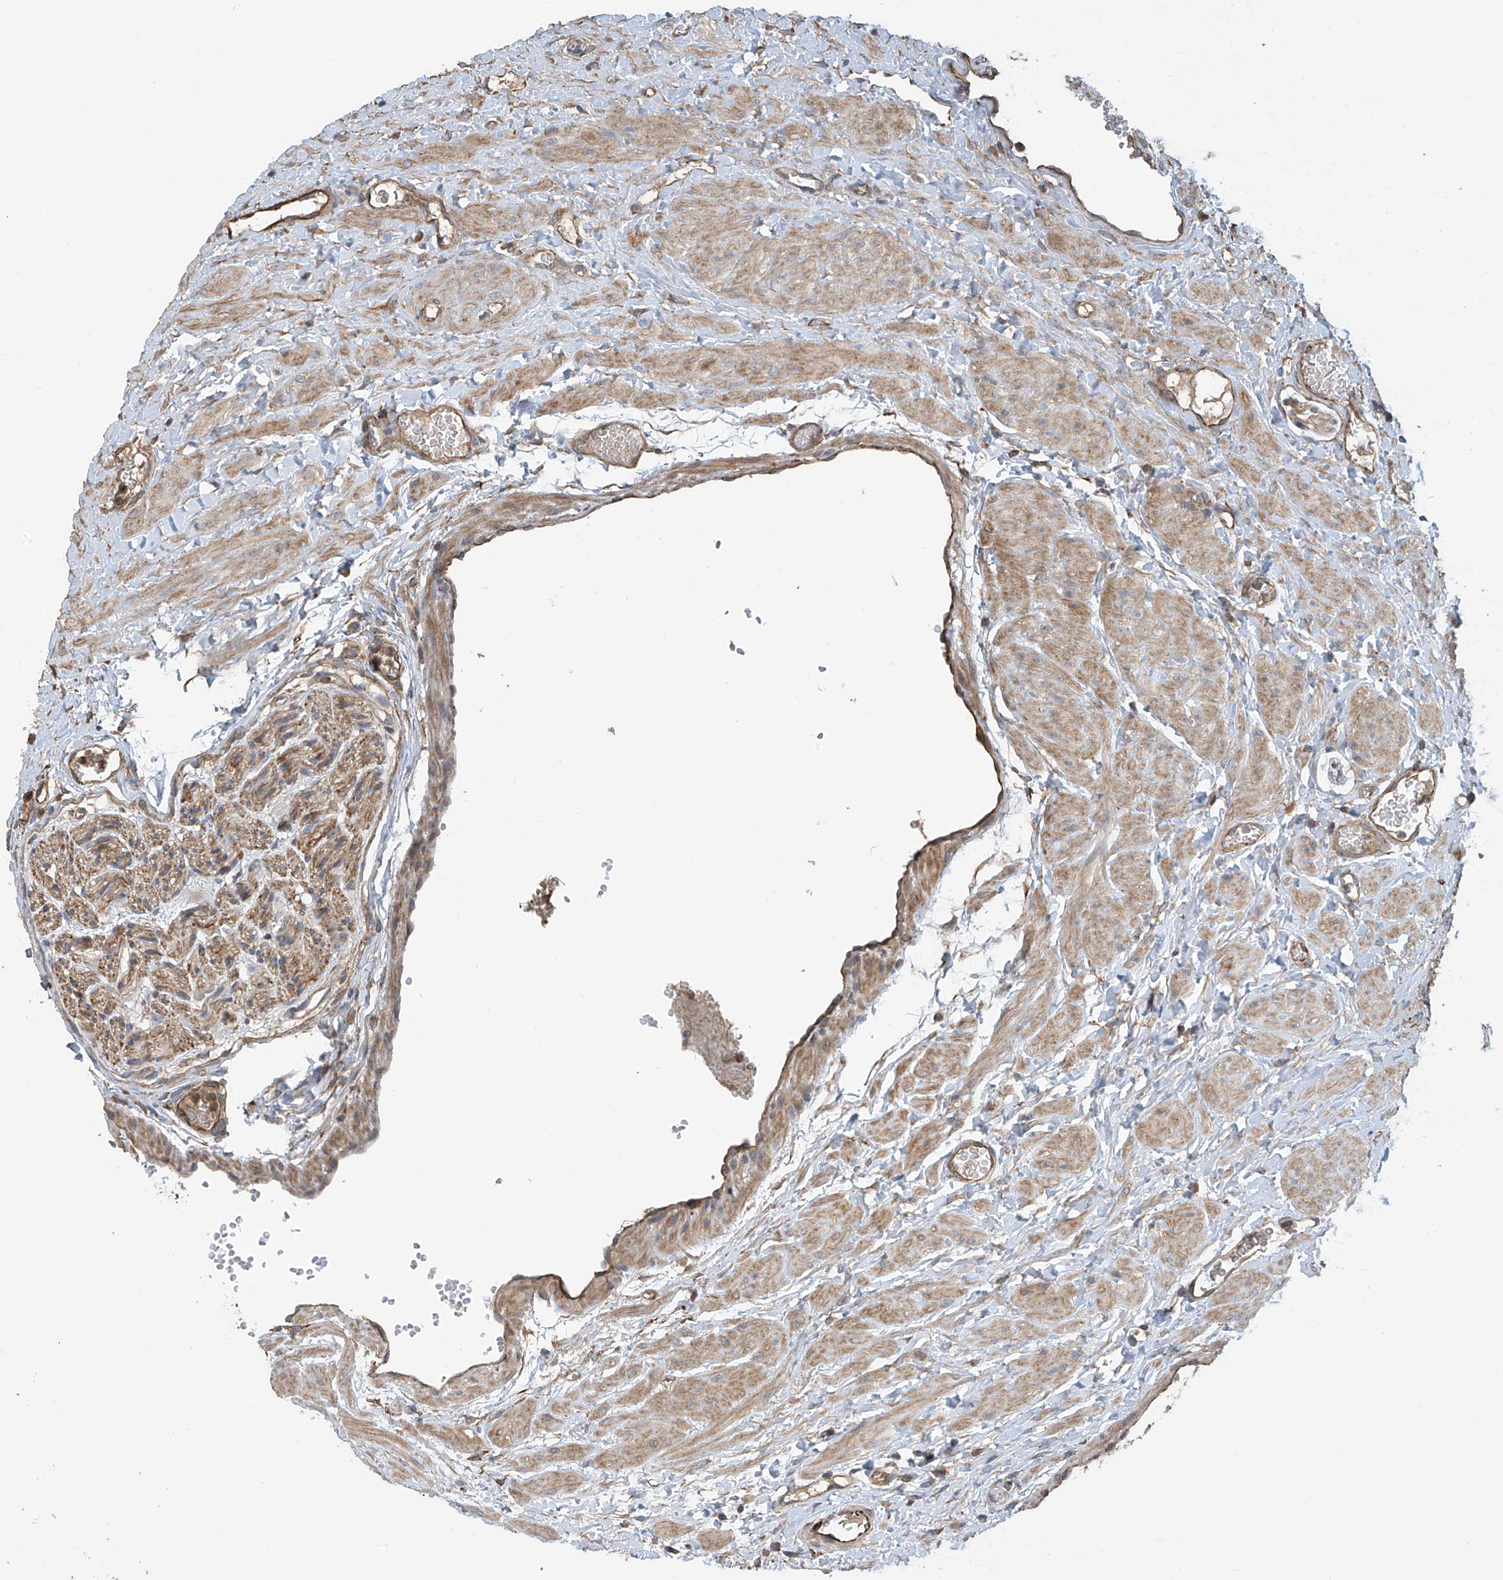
{"staining": {"intensity": "moderate", "quantity": ">75%", "location": "cytoplasmic/membranous"}, "tissue": "ovary", "cell_type": "Follicle cells", "image_type": "normal", "snomed": [{"axis": "morphology", "description": "Normal tissue, NOS"}, {"axis": "morphology", "description": "Cyst, NOS"}, {"axis": "topography", "description": "Ovary"}], "caption": "A medium amount of moderate cytoplasmic/membranous staining is seen in approximately >75% of follicle cells in unremarkable ovary.", "gene": "PHACTR4", "patient": {"sex": "female", "age": 33}}